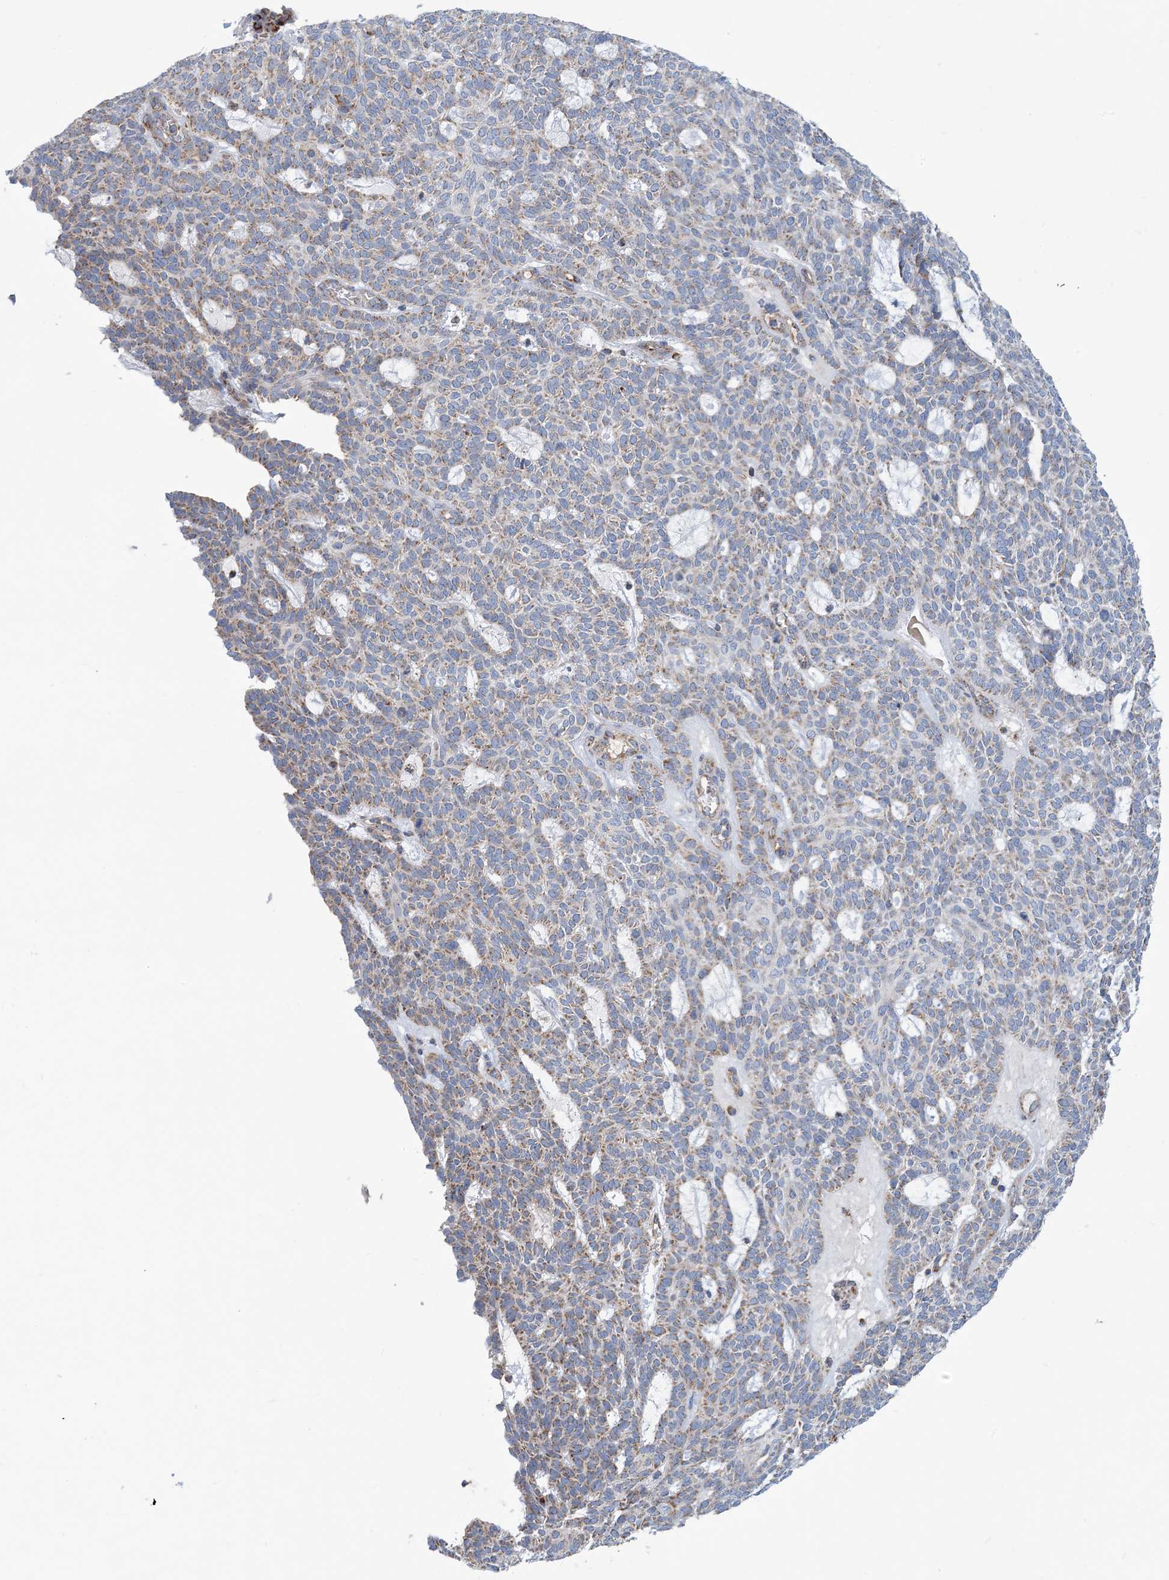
{"staining": {"intensity": "moderate", "quantity": "25%-75%", "location": "cytoplasmic/membranous"}, "tissue": "skin cancer", "cell_type": "Tumor cells", "image_type": "cancer", "snomed": [{"axis": "morphology", "description": "Squamous cell carcinoma, NOS"}, {"axis": "topography", "description": "Skin"}], "caption": "Immunohistochemical staining of skin squamous cell carcinoma shows medium levels of moderate cytoplasmic/membranous protein staining in approximately 25%-75% of tumor cells.", "gene": "PHOSPHO2", "patient": {"sex": "female", "age": 90}}